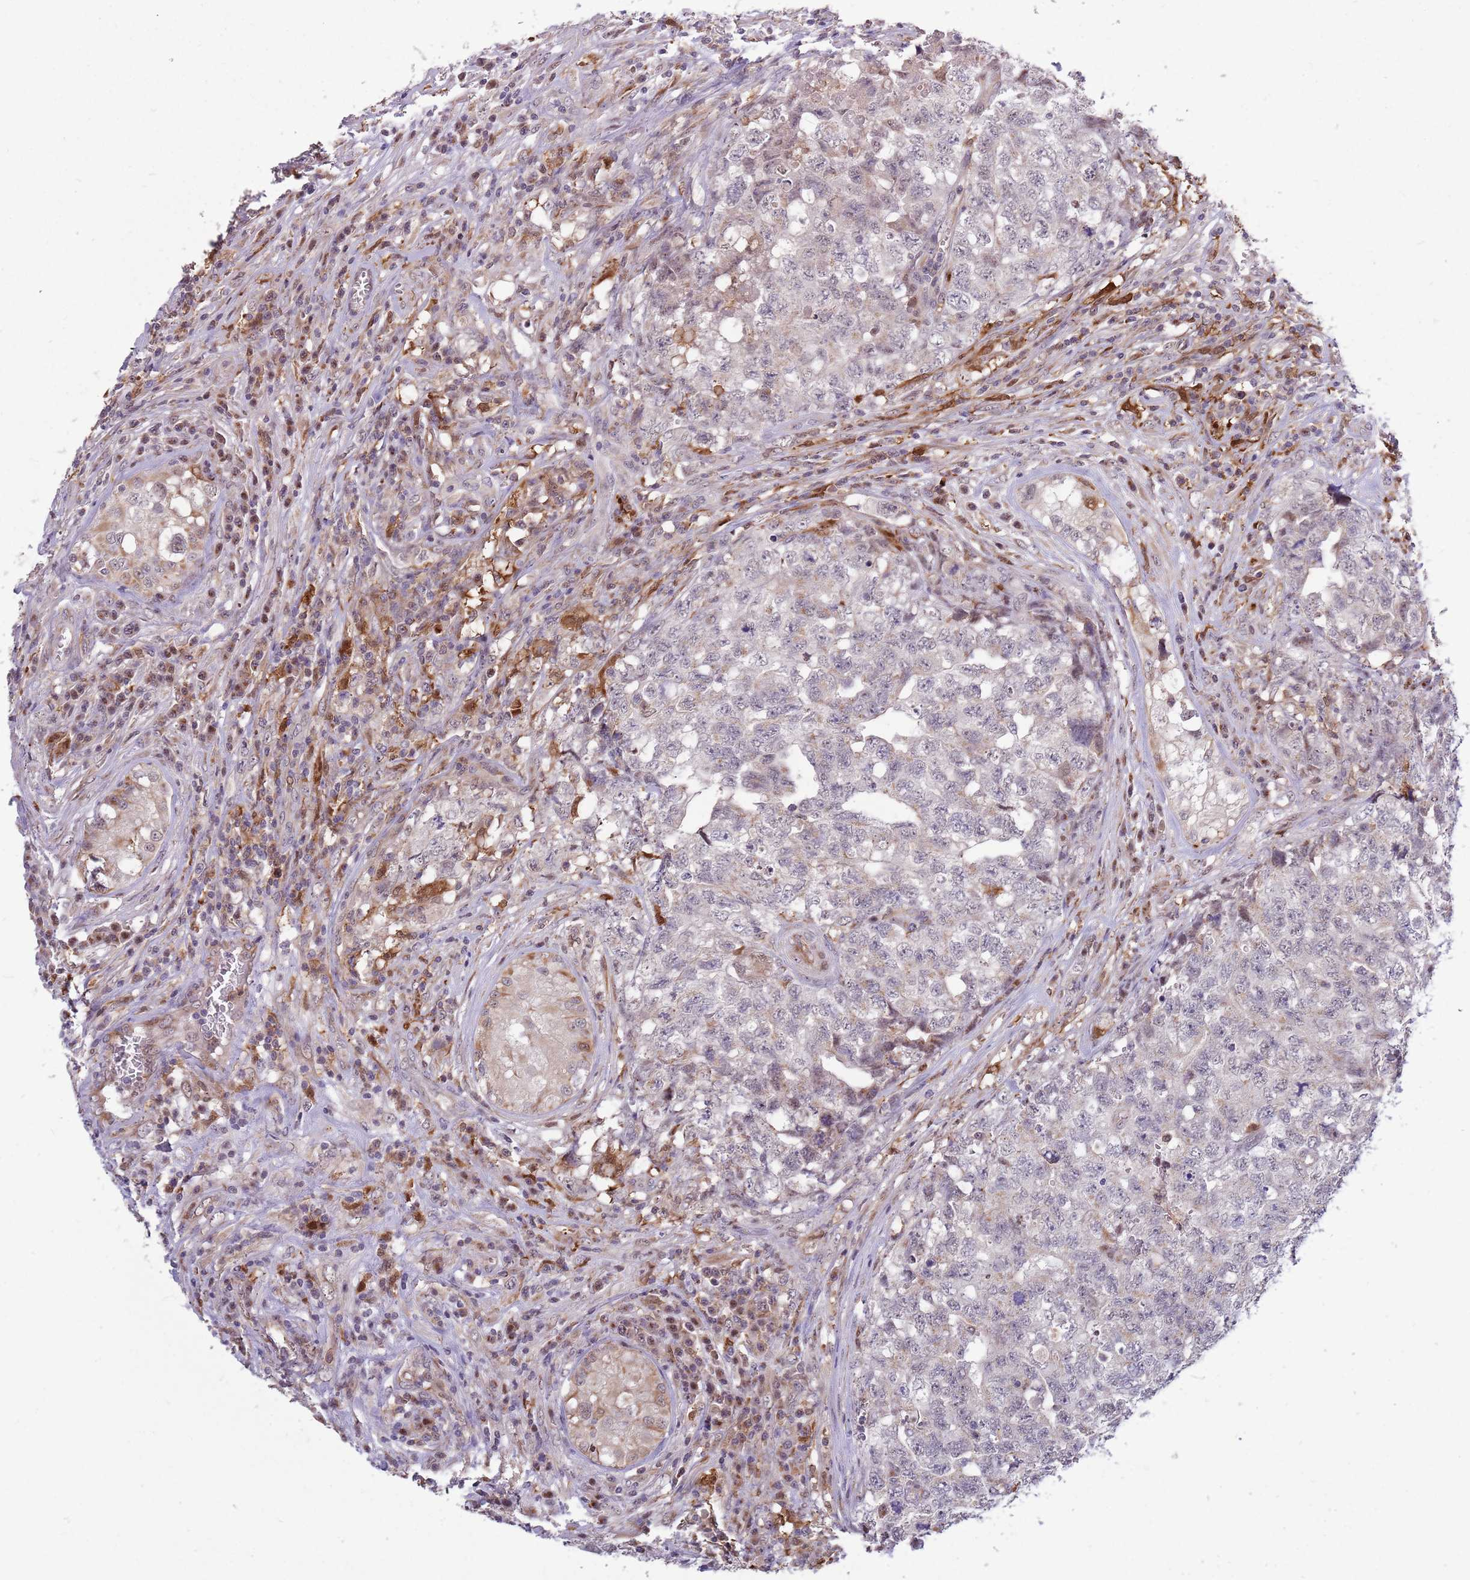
{"staining": {"intensity": "negative", "quantity": "none", "location": "none"}, "tissue": "testis cancer", "cell_type": "Tumor cells", "image_type": "cancer", "snomed": [{"axis": "morphology", "description": "Carcinoma, Embryonal, NOS"}, {"axis": "topography", "description": "Testis"}], "caption": "Tumor cells are negative for brown protein staining in testis cancer. (DAB IHC visualized using brightfield microscopy, high magnification).", "gene": "CCNJL", "patient": {"sex": "male", "age": 31}}